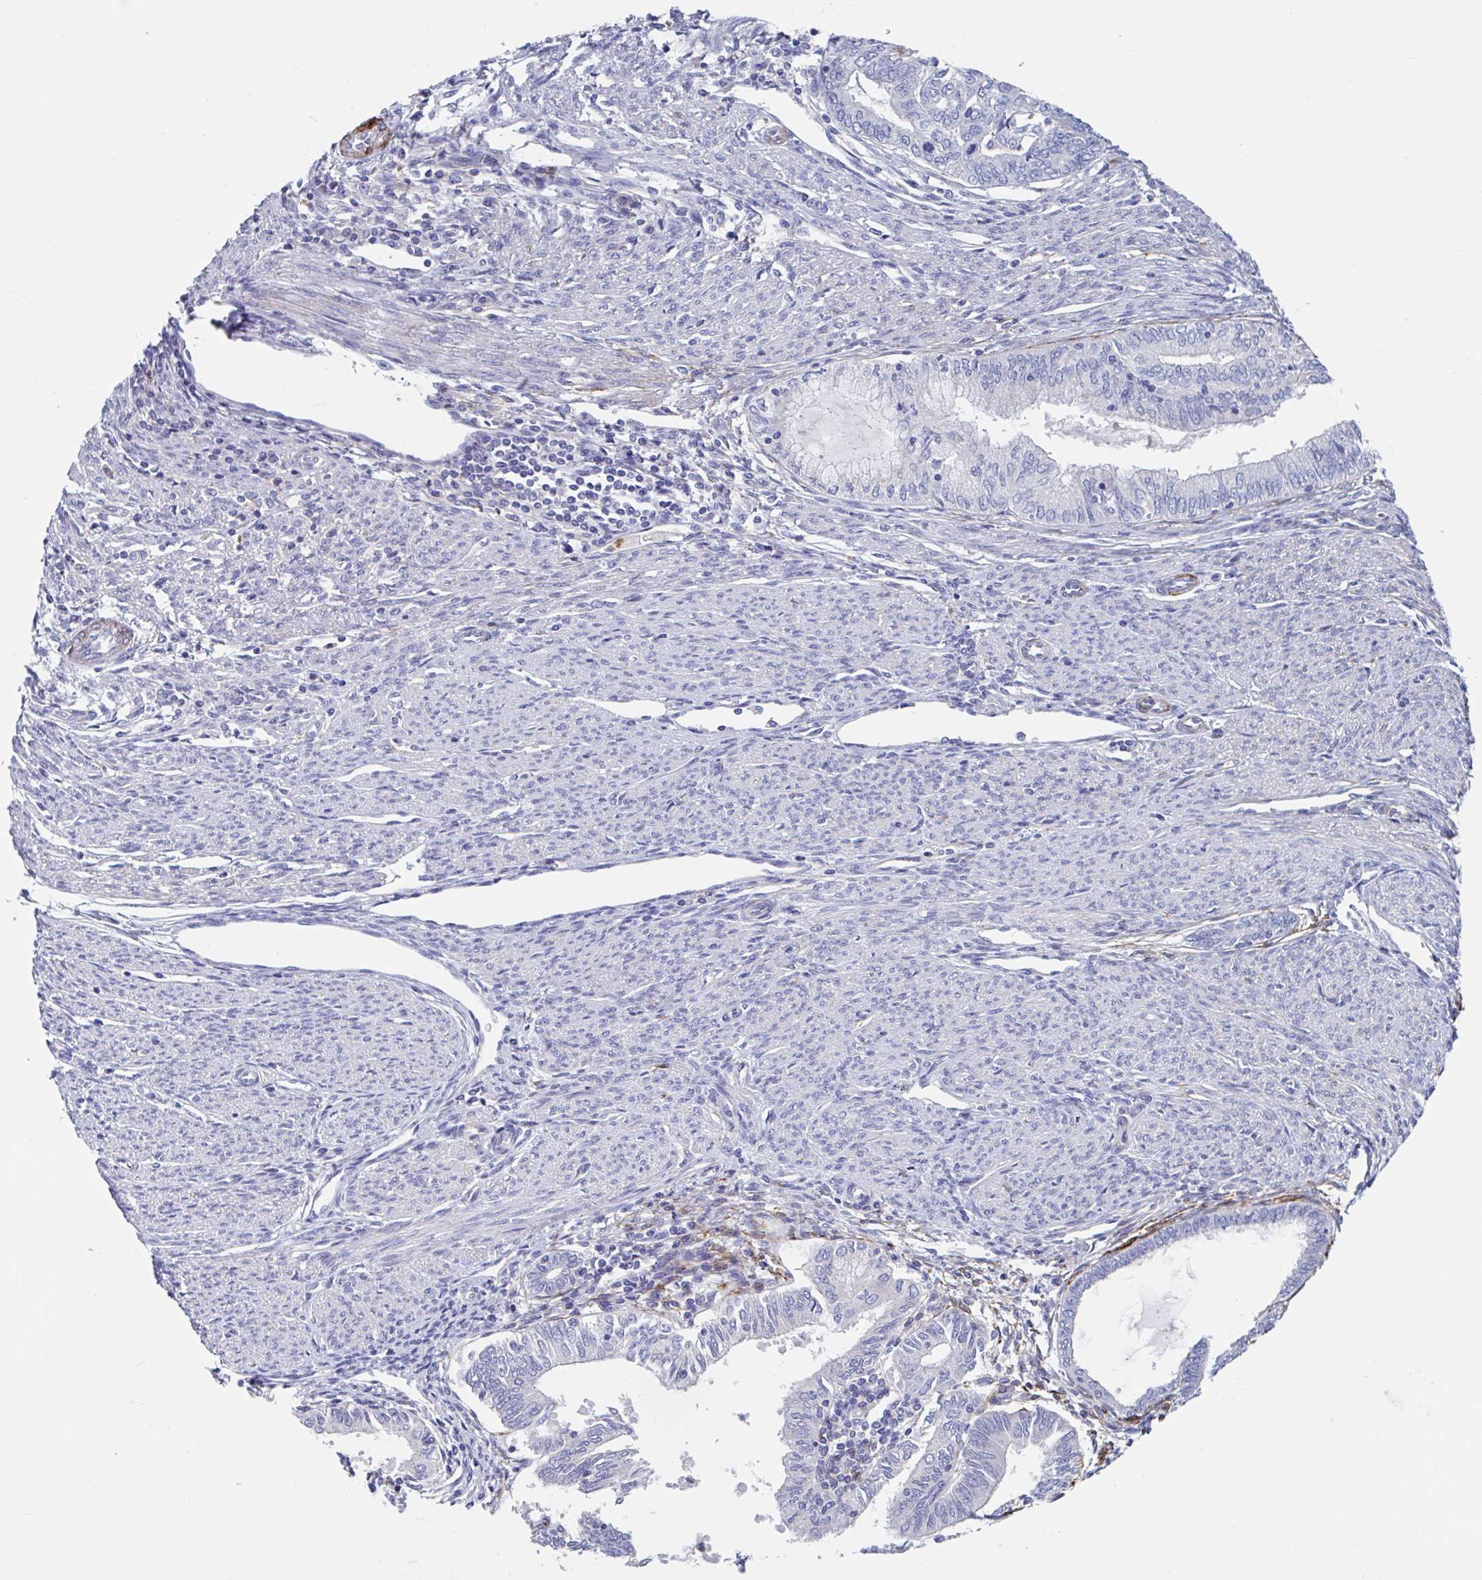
{"staining": {"intensity": "negative", "quantity": "none", "location": "none"}, "tissue": "endometrial cancer", "cell_type": "Tumor cells", "image_type": "cancer", "snomed": [{"axis": "morphology", "description": "Adenocarcinoma, NOS"}, {"axis": "topography", "description": "Endometrium"}], "caption": "An immunohistochemistry (IHC) image of endometrial cancer (adenocarcinoma) is shown. There is no staining in tumor cells of endometrial cancer (adenocarcinoma).", "gene": "ZNHIT2", "patient": {"sex": "female", "age": 79}}